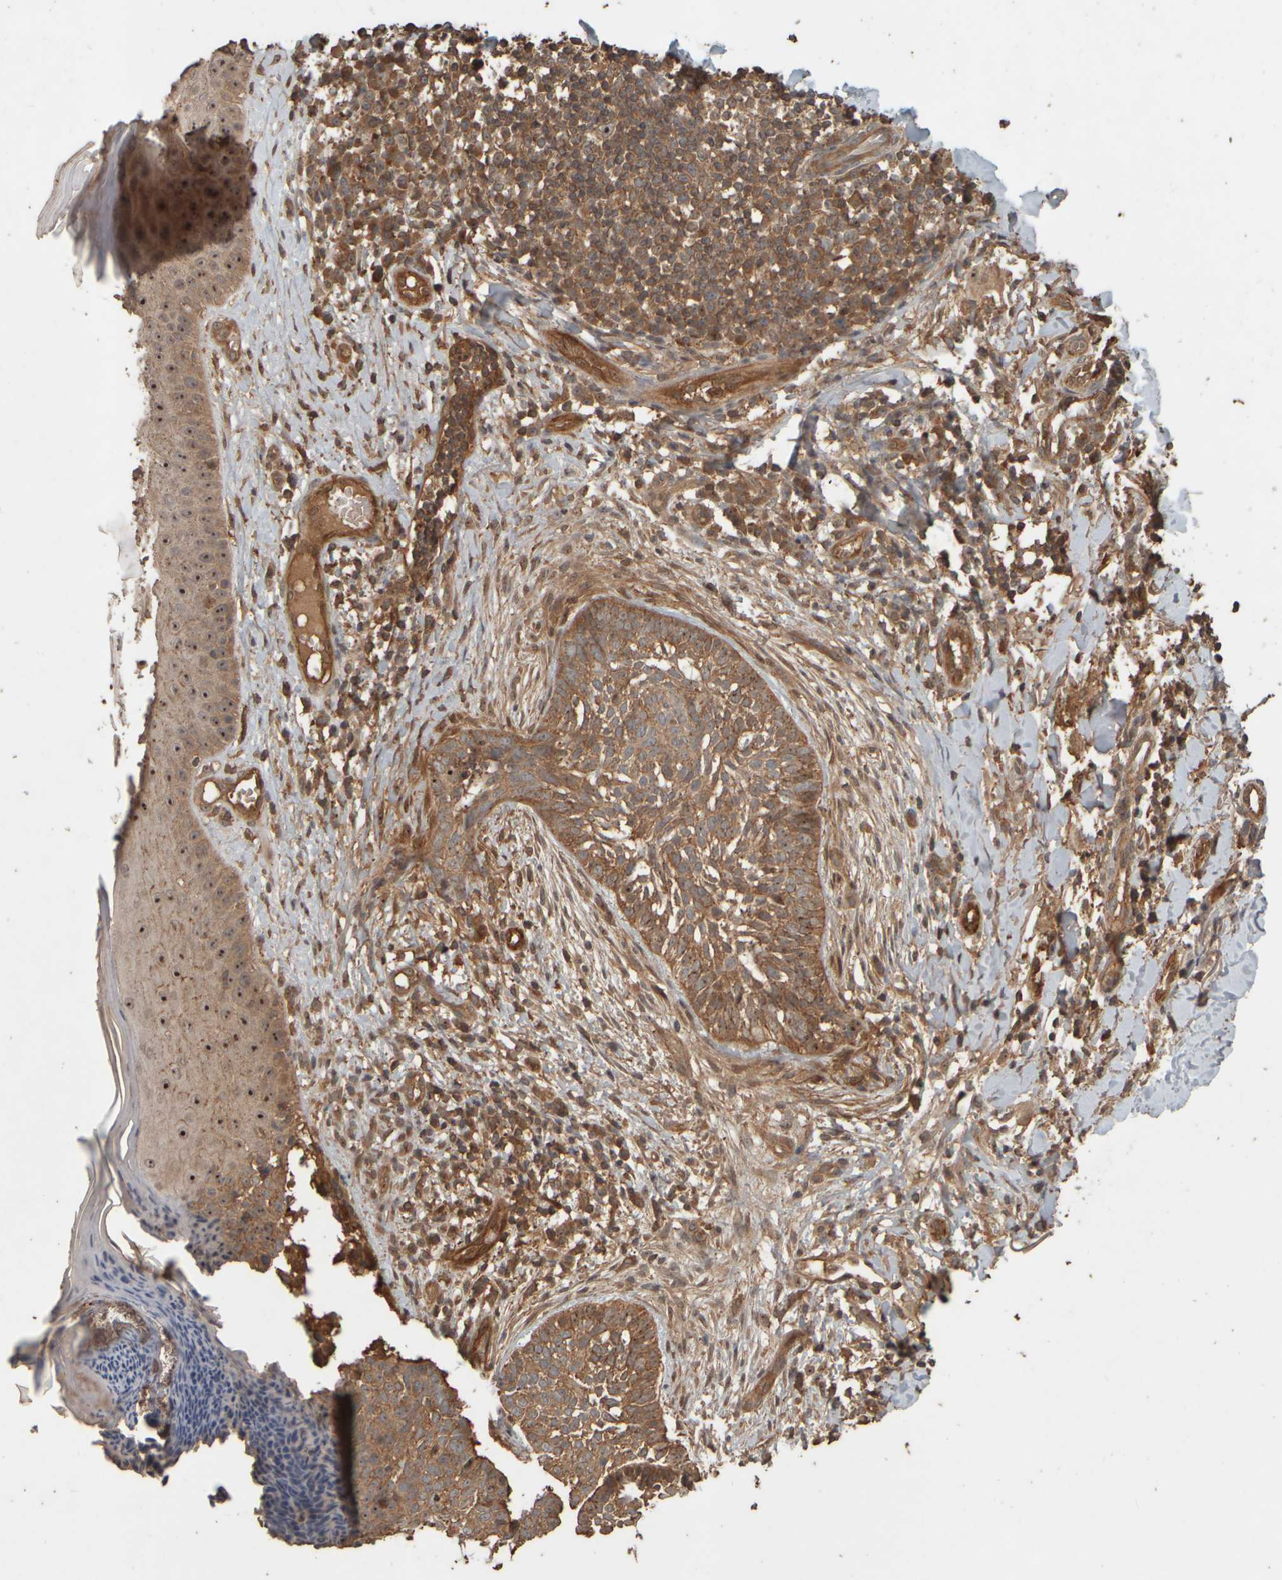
{"staining": {"intensity": "moderate", "quantity": ">75%", "location": "cytoplasmic/membranous,nuclear"}, "tissue": "skin cancer", "cell_type": "Tumor cells", "image_type": "cancer", "snomed": [{"axis": "morphology", "description": "Normal tissue, NOS"}, {"axis": "morphology", "description": "Basal cell carcinoma"}, {"axis": "topography", "description": "Skin"}], "caption": "A histopathology image of skin cancer (basal cell carcinoma) stained for a protein demonstrates moderate cytoplasmic/membranous and nuclear brown staining in tumor cells.", "gene": "SPHK1", "patient": {"sex": "male", "age": 67}}